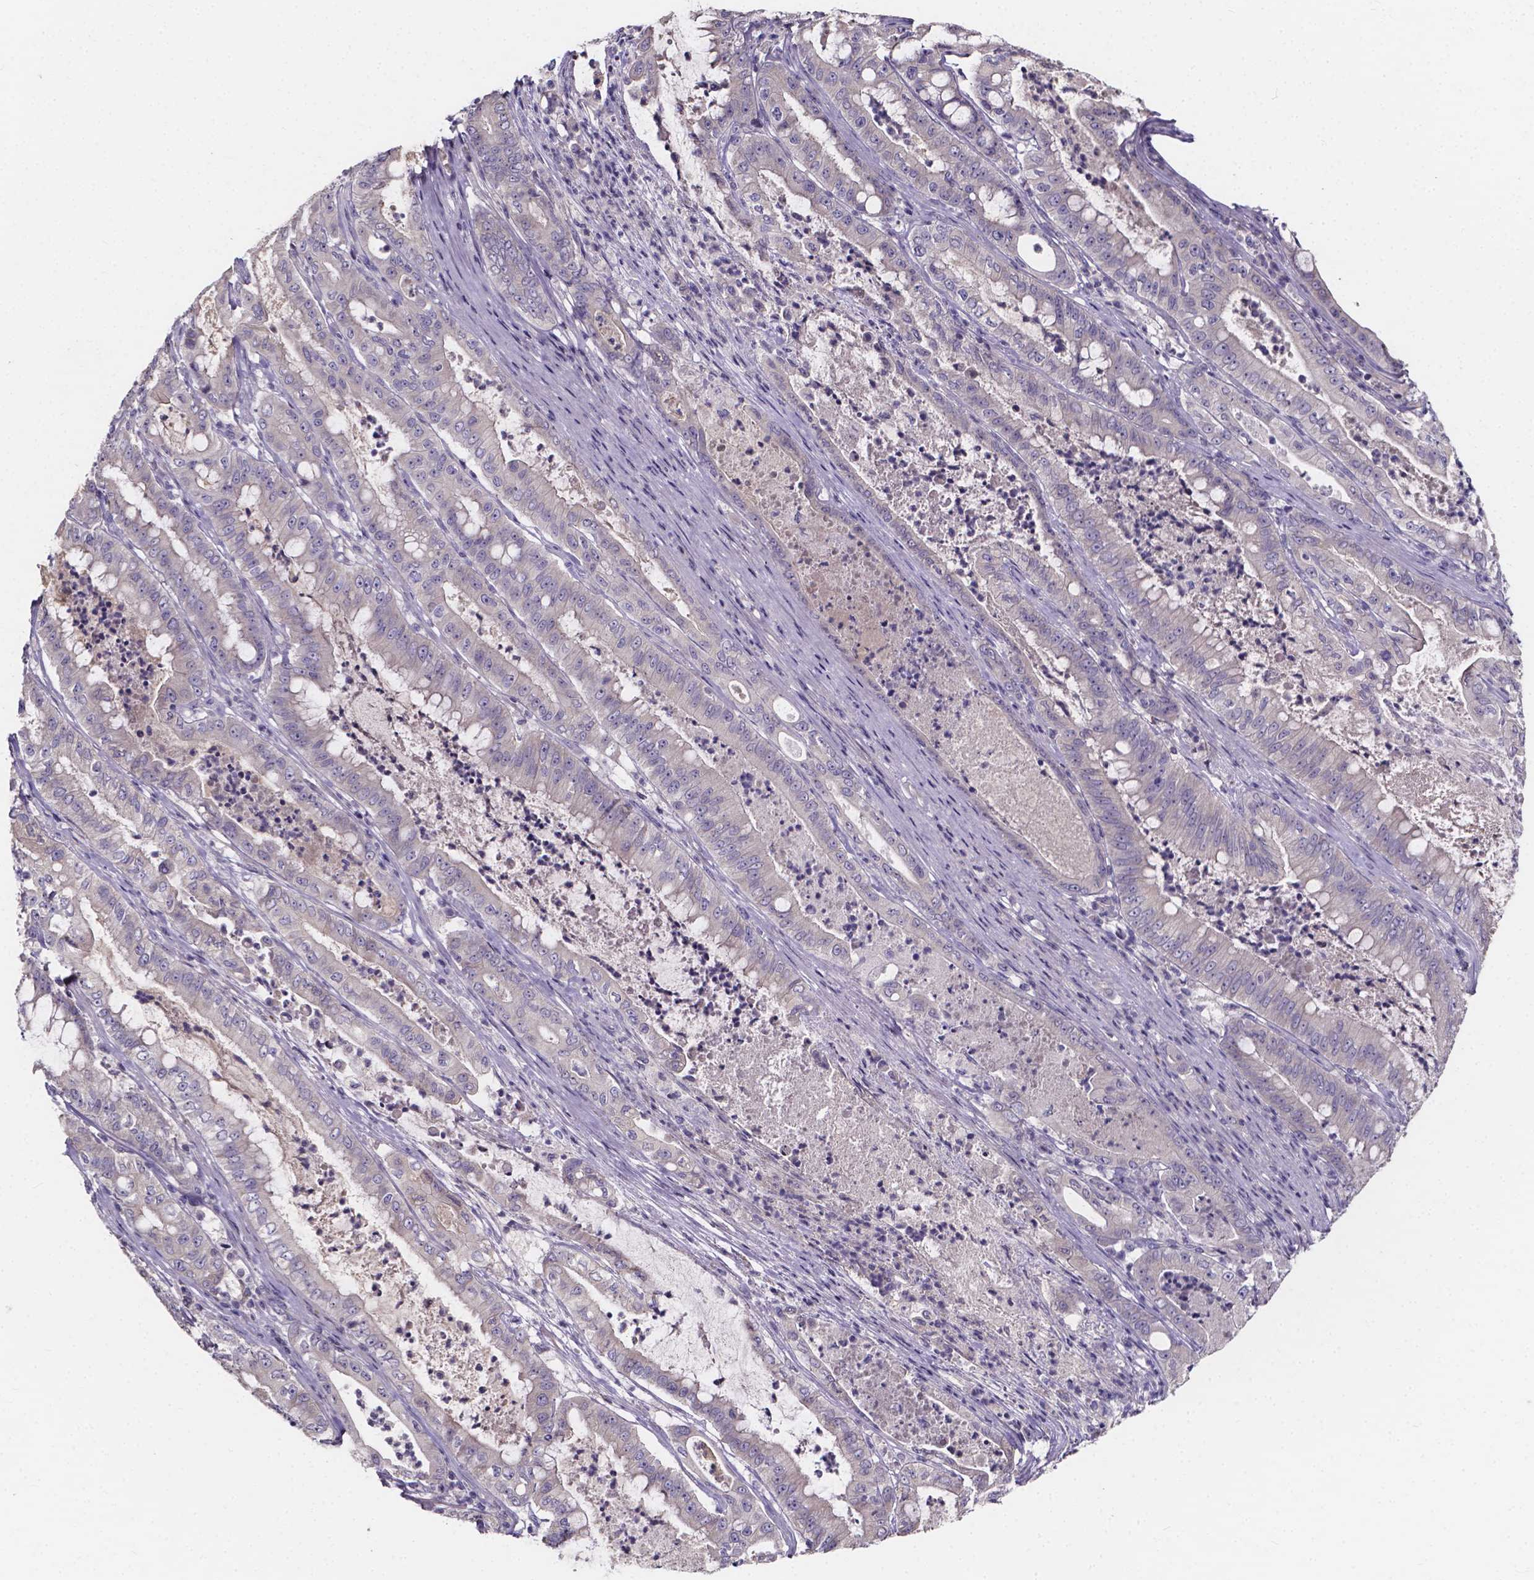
{"staining": {"intensity": "negative", "quantity": "none", "location": "none"}, "tissue": "pancreatic cancer", "cell_type": "Tumor cells", "image_type": "cancer", "snomed": [{"axis": "morphology", "description": "Adenocarcinoma, NOS"}, {"axis": "topography", "description": "Pancreas"}], "caption": "Tumor cells are negative for protein expression in human pancreatic cancer (adenocarcinoma).", "gene": "SPOCD1", "patient": {"sex": "male", "age": 71}}